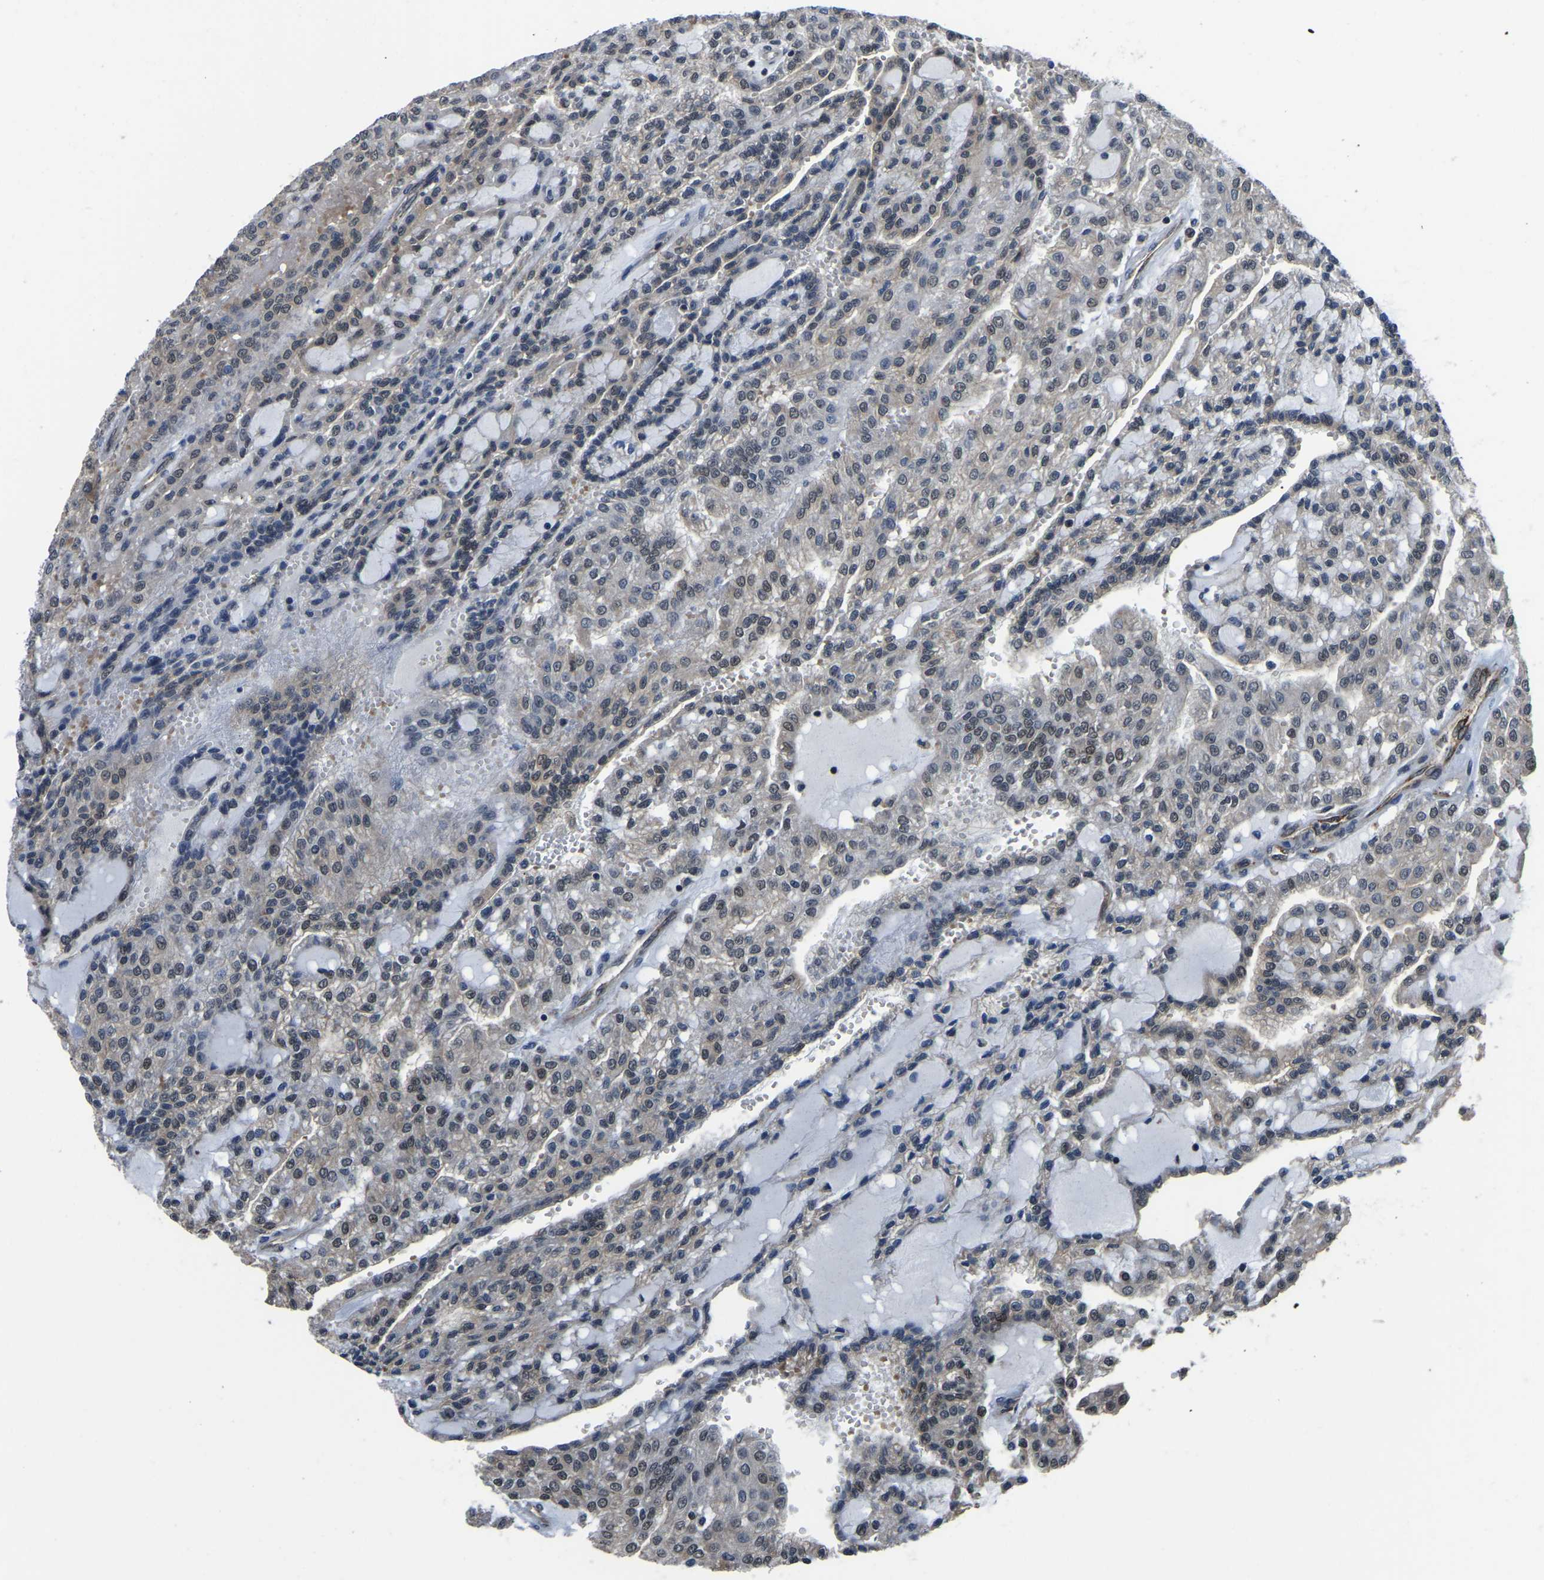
{"staining": {"intensity": "weak", "quantity": ">75%", "location": "nuclear"}, "tissue": "renal cancer", "cell_type": "Tumor cells", "image_type": "cancer", "snomed": [{"axis": "morphology", "description": "Adenocarcinoma, NOS"}, {"axis": "topography", "description": "Kidney"}], "caption": "DAB immunohistochemical staining of human renal cancer shows weak nuclear protein positivity in approximately >75% of tumor cells. (DAB = brown stain, brightfield microscopy at high magnification).", "gene": "DFFA", "patient": {"sex": "male", "age": 63}}